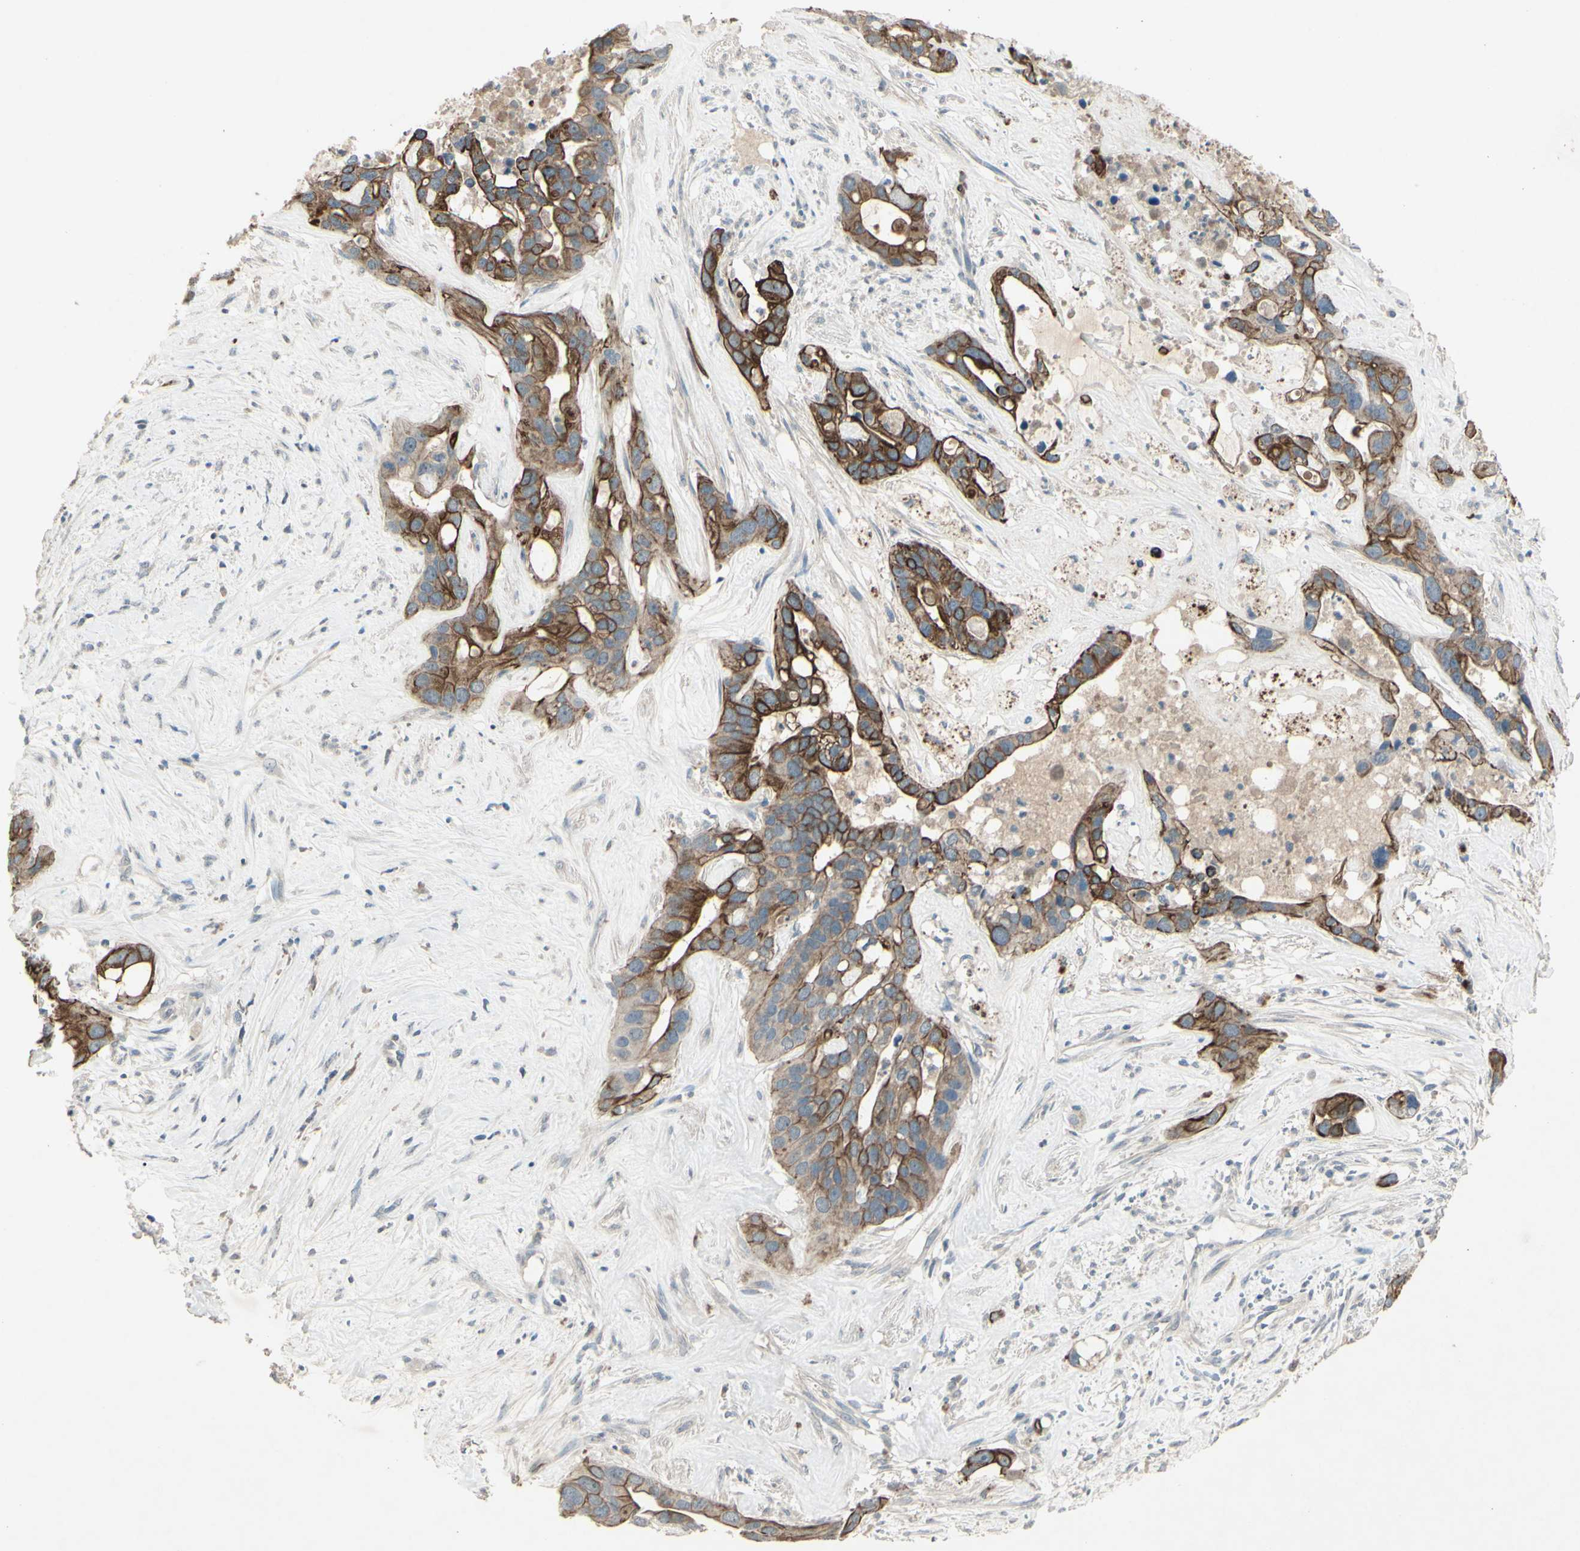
{"staining": {"intensity": "strong", "quantity": "25%-75%", "location": "cytoplasmic/membranous"}, "tissue": "liver cancer", "cell_type": "Tumor cells", "image_type": "cancer", "snomed": [{"axis": "morphology", "description": "Cholangiocarcinoma"}, {"axis": "topography", "description": "Liver"}], "caption": "This image displays IHC staining of liver cancer (cholangiocarcinoma), with high strong cytoplasmic/membranous expression in about 25%-75% of tumor cells.", "gene": "TIMM21", "patient": {"sex": "female", "age": 65}}